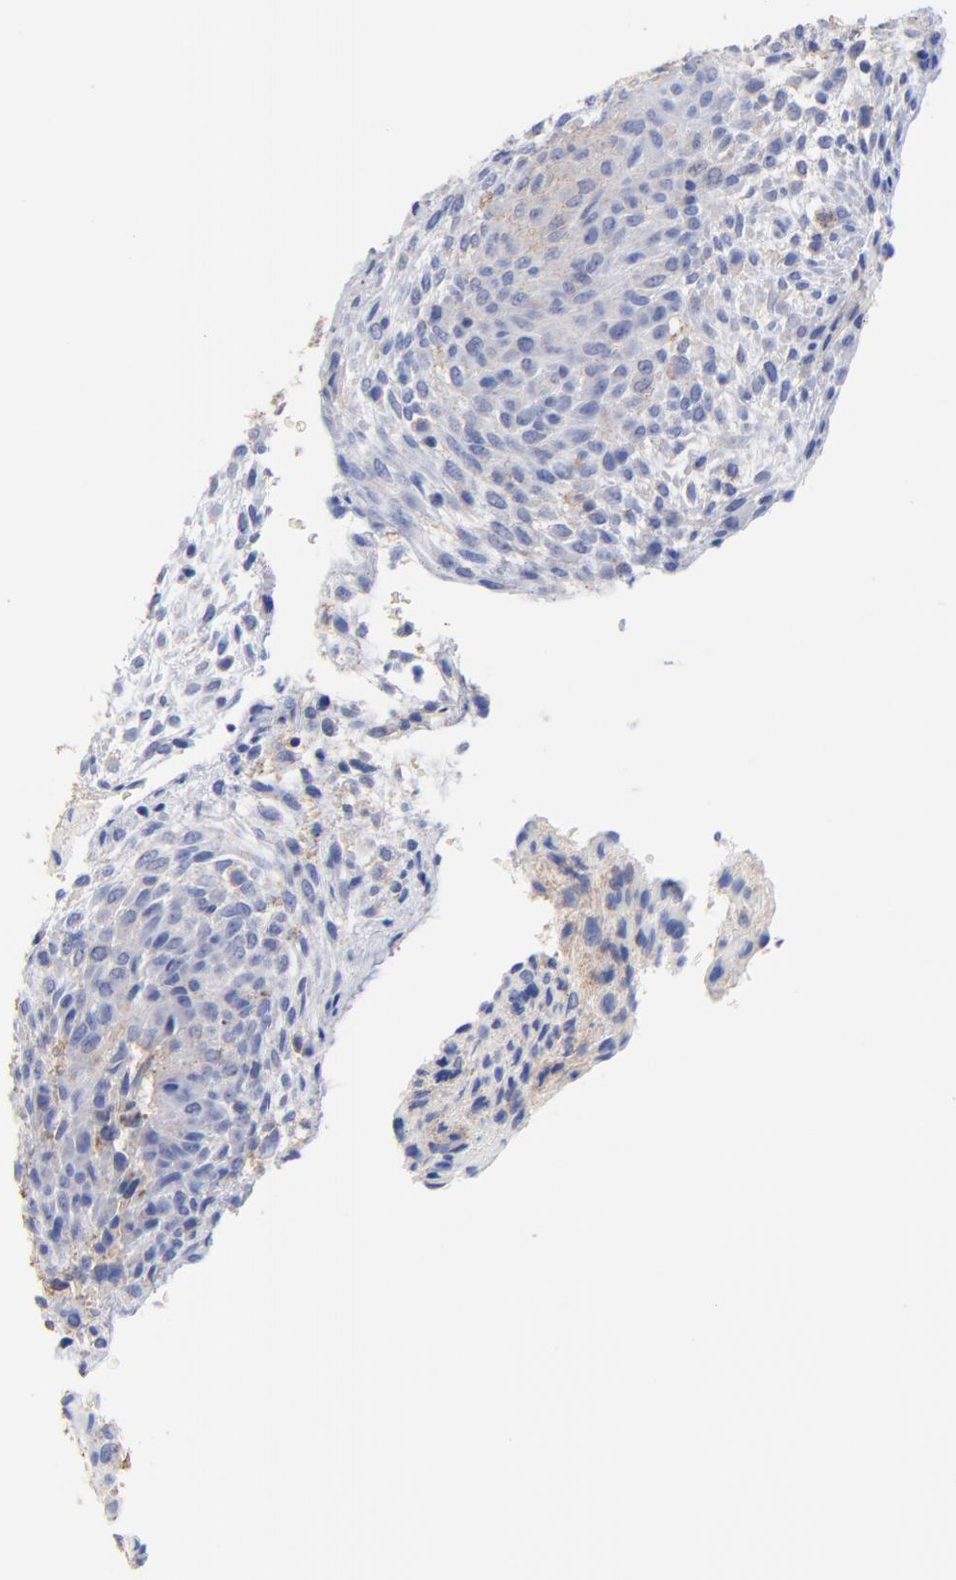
{"staining": {"intensity": "weak", "quantity": "25%-75%", "location": "cytoplasmic/membranous"}, "tissue": "glioma", "cell_type": "Tumor cells", "image_type": "cancer", "snomed": [{"axis": "morphology", "description": "Glioma, malignant, High grade"}, {"axis": "topography", "description": "Cerebral cortex"}], "caption": "Human high-grade glioma (malignant) stained with a brown dye shows weak cytoplasmic/membranous positive staining in approximately 25%-75% of tumor cells.", "gene": "ASL", "patient": {"sex": "female", "age": 55}}